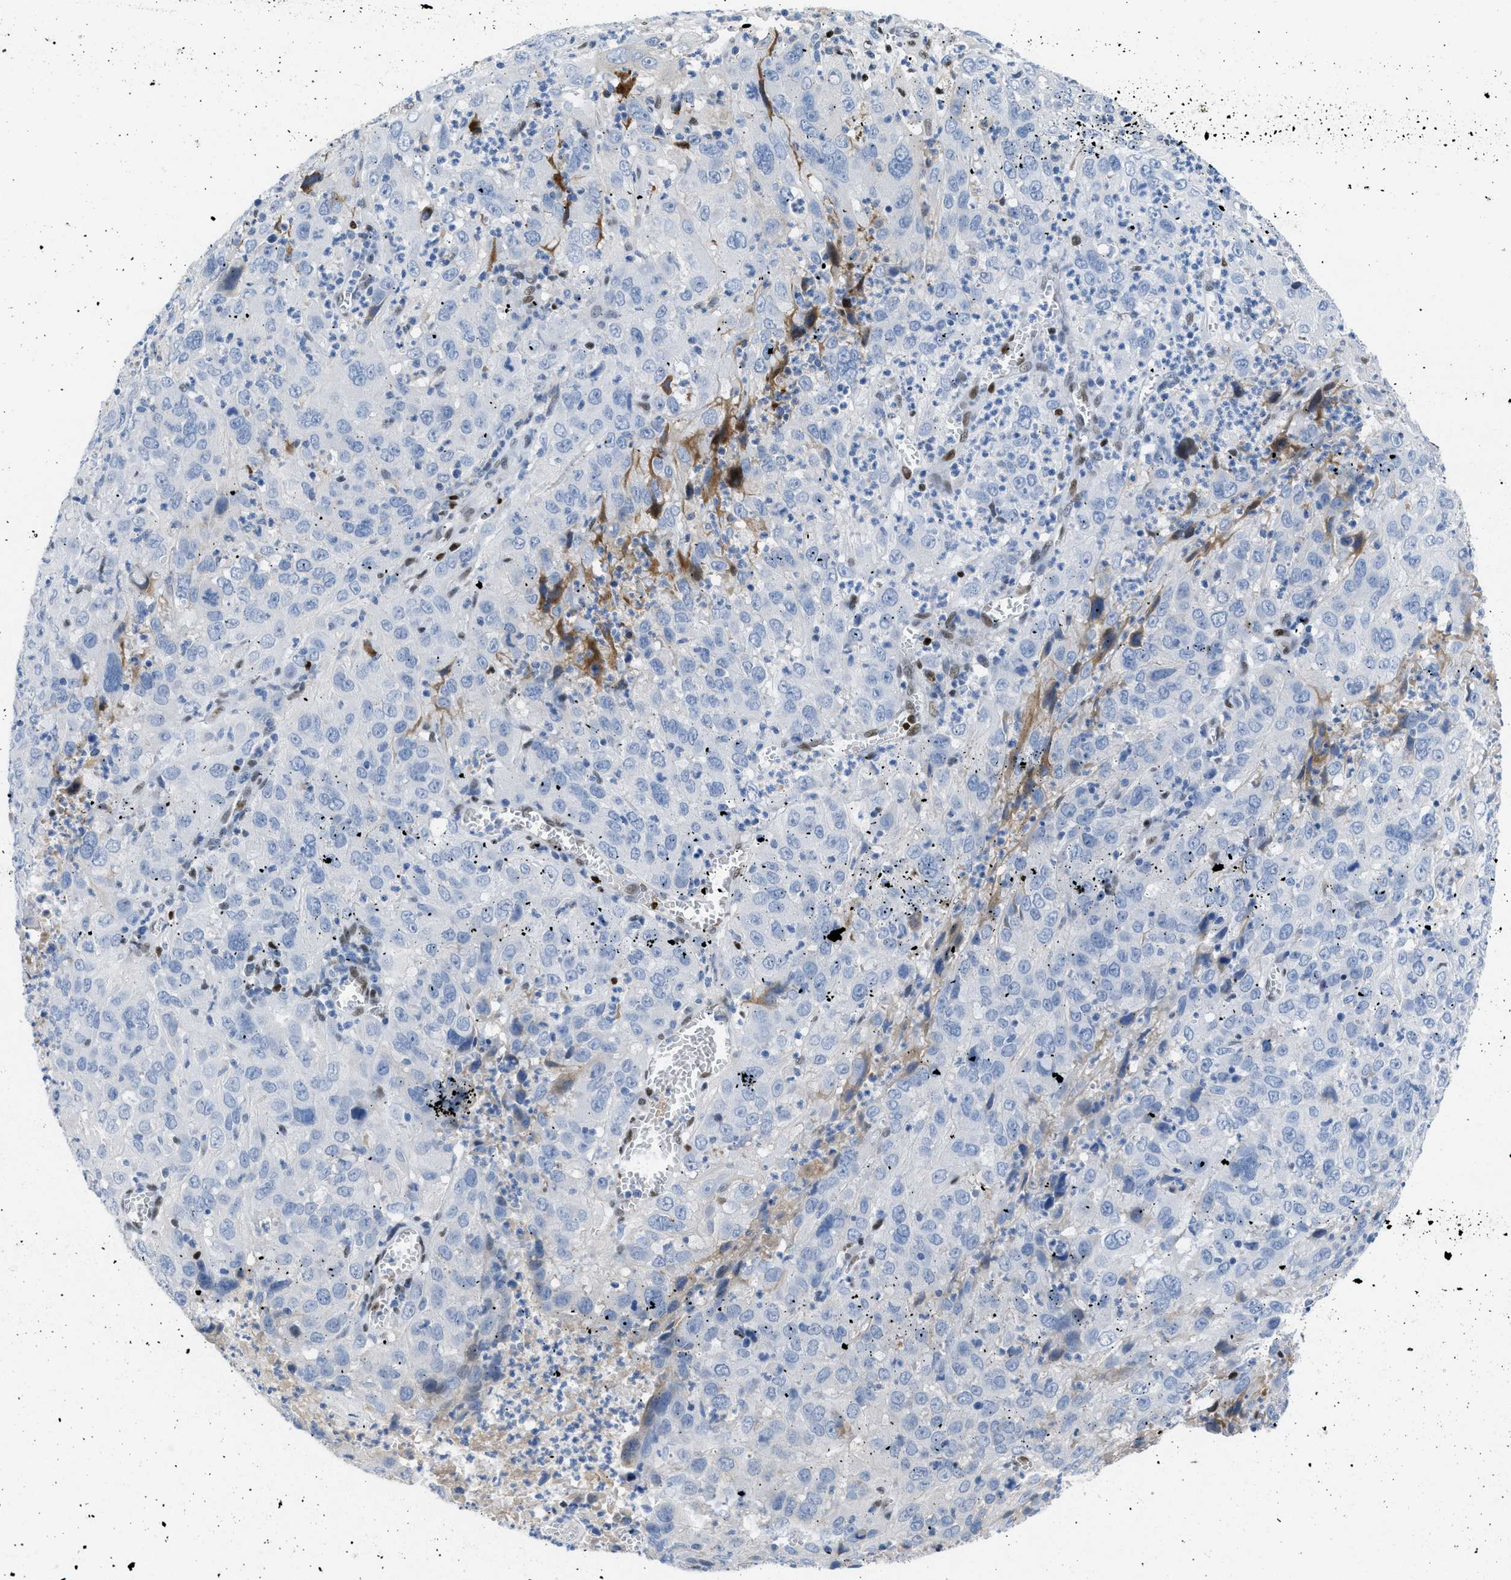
{"staining": {"intensity": "negative", "quantity": "none", "location": "none"}, "tissue": "cervical cancer", "cell_type": "Tumor cells", "image_type": "cancer", "snomed": [{"axis": "morphology", "description": "Squamous cell carcinoma, NOS"}, {"axis": "topography", "description": "Cervix"}], "caption": "An immunohistochemistry (IHC) micrograph of cervical cancer is shown. There is no staining in tumor cells of cervical cancer. The staining was performed using DAB (3,3'-diaminobenzidine) to visualize the protein expression in brown, while the nuclei were stained in blue with hematoxylin (Magnification: 20x).", "gene": "LEF1", "patient": {"sex": "female", "age": 32}}